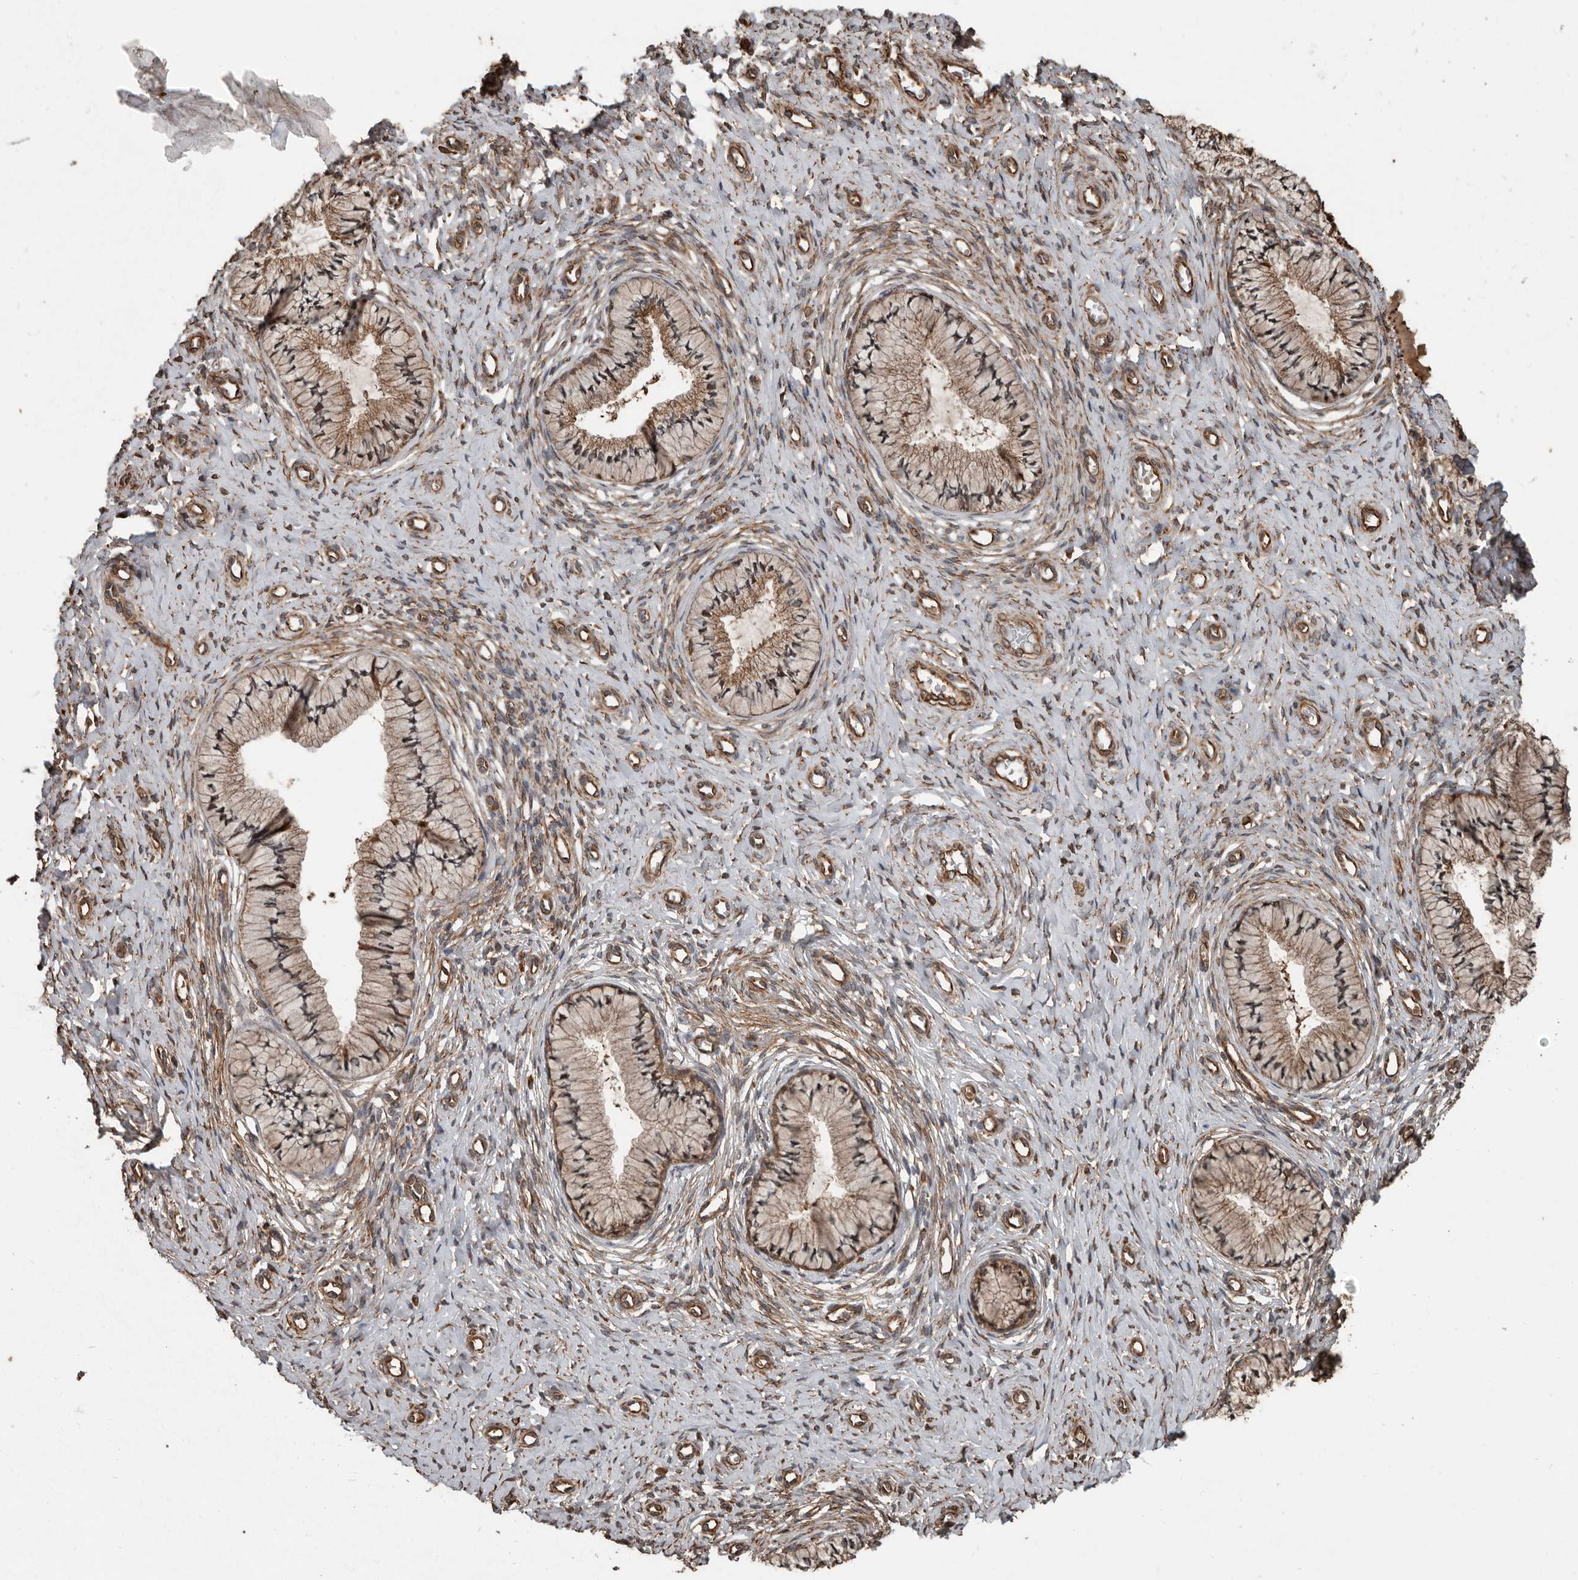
{"staining": {"intensity": "weak", "quantity": ">75%", "location": "cytoplasmic/membranous"}, "tissue": "cervix", "cell_type": "Glandular cells", "image_type": "normal", "snomed": [{"axis": "morphology", "description": "Normal tissue, NOS"}, {"axis": "topography", "description": "Cervix"}], "caption": "Cervix stained for a protein displays weak cytoplasmic/membranous positivity in glandular cells. (Stains: DAB in brown, nuclei in blue, Microscopy: brightfield microscopy at high magnification).", "gene": "YOD1", "patient": {"sex": "female", "age": 36}}